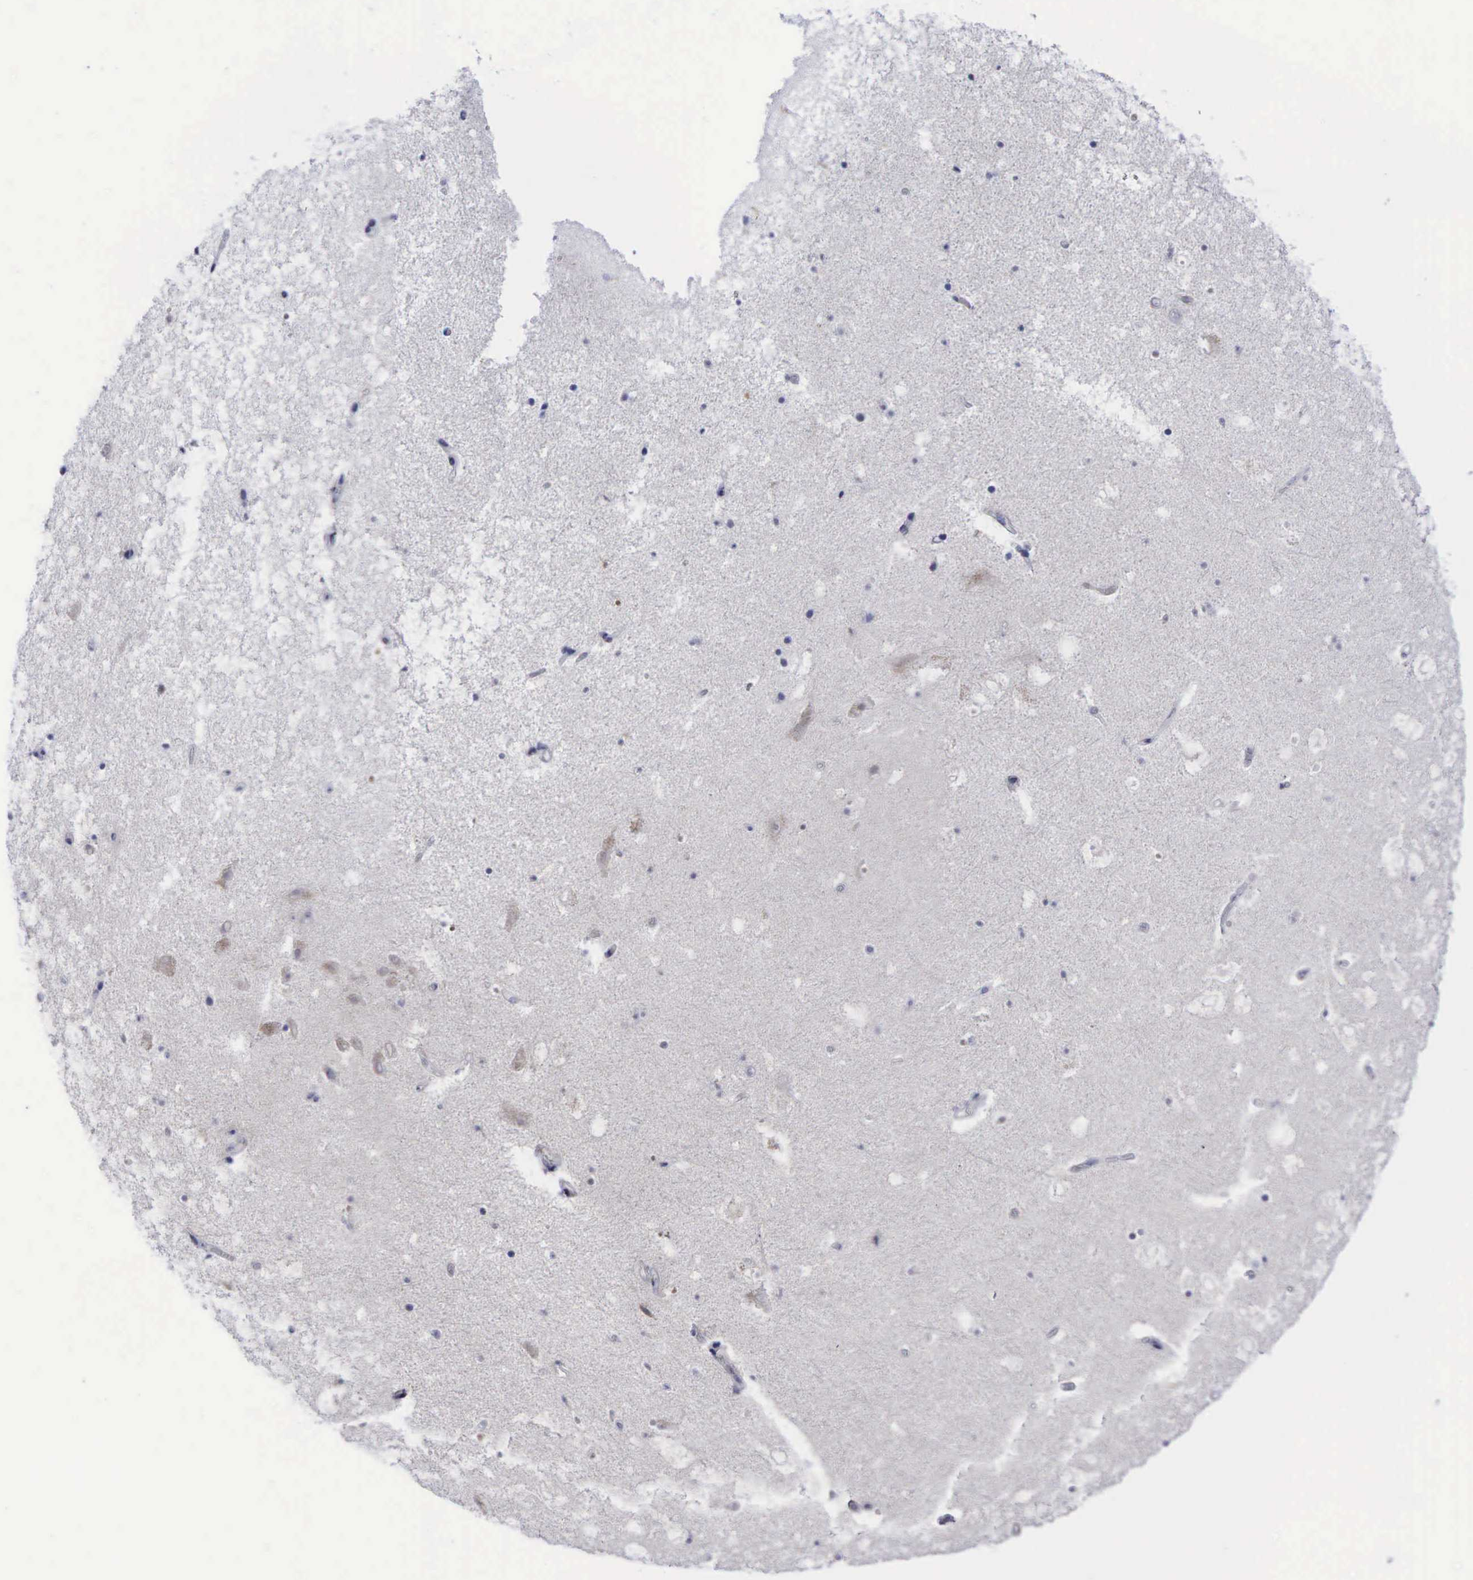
{"staining": {"intensity": "negative", "quantity": "none", "location": "none"}, "tissue": "hippocampus", "cell_type": "Glial cells", "image_type": "normal", "snomed": [{"axis": "morphology", "description": "Normal tissue, NOS"}, {"axis": "topography", "description": "Hippocampus"}], "caption": "DAB immunohistochemical staining of unremarkable hippocampus reveals no significant staining in glial cells. (DAB immunohistochemistry, high magnification).", "gene": "CCND1", "patient": {"sex": "male", "age": 45}}